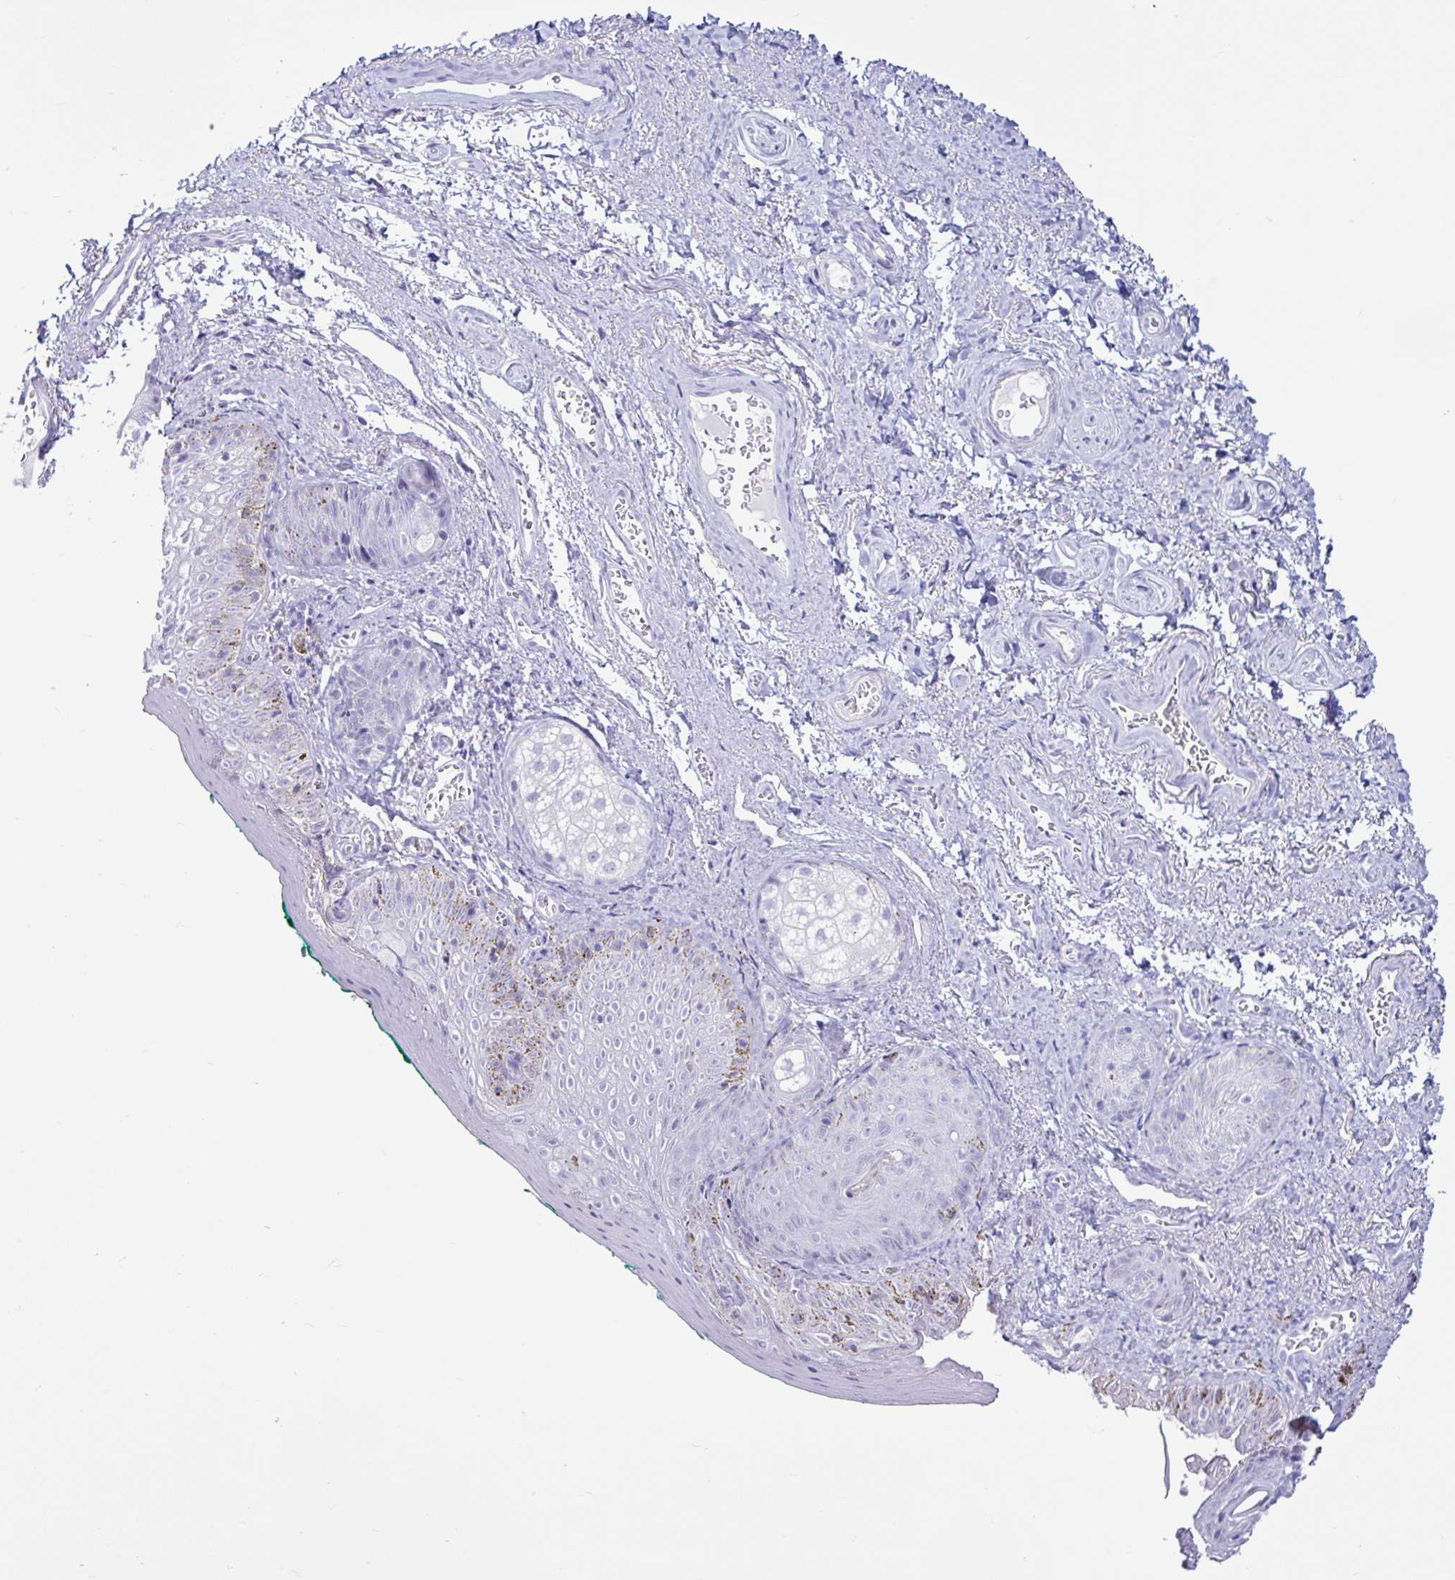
{"staining": {"intensity": "negative", "quantity": "none", "location": "none"}, "tissue": "vagina", "cell_type": "Squamous epithelial cells", "image_type": "normal", "snomed": [{"axis": "morphology", "description": "Normal tissue, NOS"}, {"axis": "topography", "description": "Vulva"}, {"axis": "topography", "description": "Vagina"}, {"axis": "topography", "description": "Peripheral nerve tissue"}], "caption": "An IHC image of benign vagina is shown. There is no staining in squamous epithelial cells of vagina.", "gene": "CYP19A1", "patient": {"sex": "female", "age": 66}}